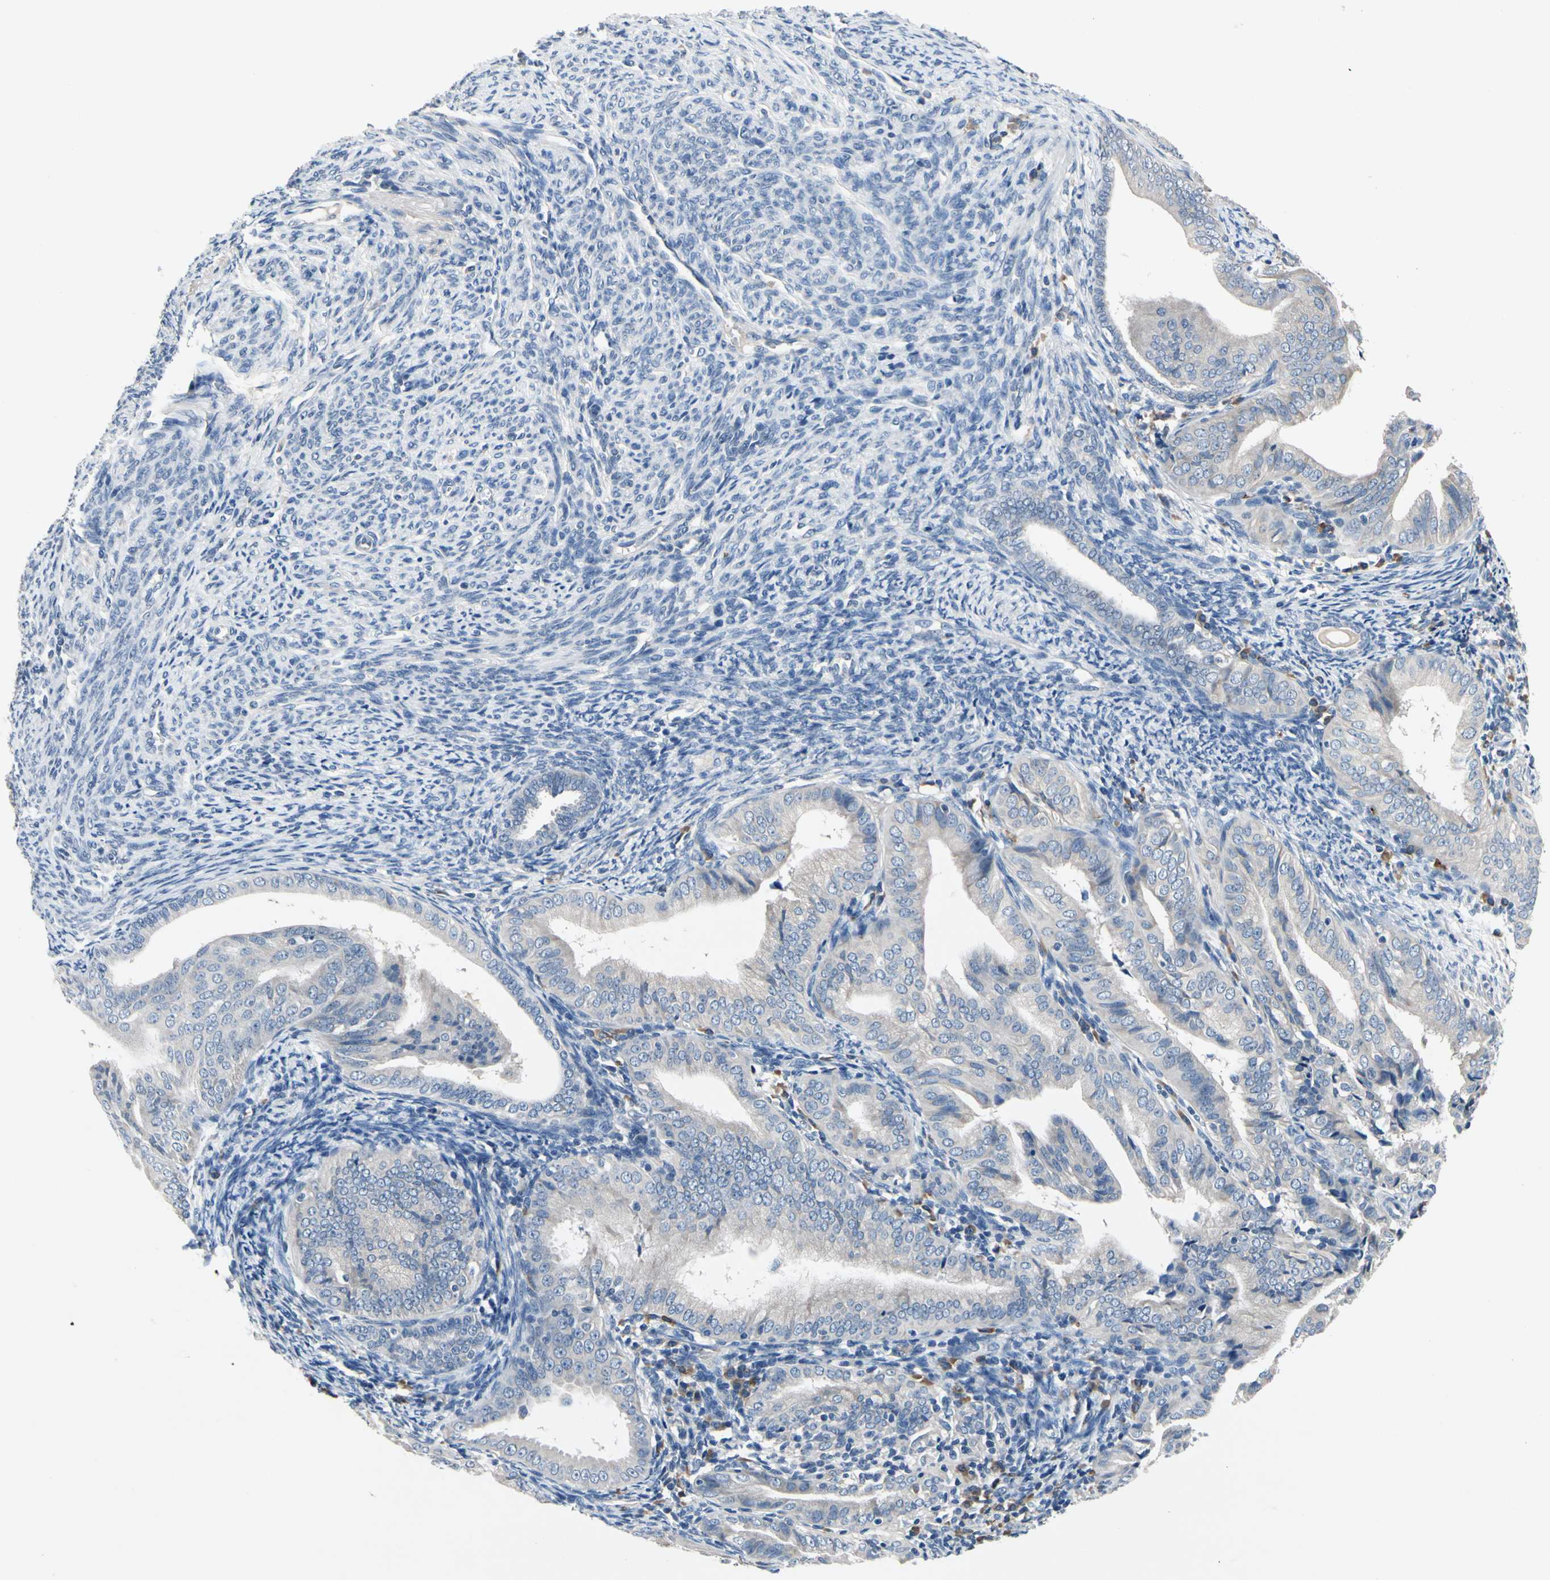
{"staining": {"intensity": "negative", "quantity": "none", "location": "none"}, "tissue": "endometrial cancer", "cell_type": "Tumor cells", "image_type": "cancer", "snomed": [{"axis": "morphology", "description": "Adenocarcinoma, NOS"}, {"axis": "topography", "description": "Endometrium"}], "caption": "This is an IHC micrograph of human adenocarcinoma (endometrial). There is no expression in tumor cells.", "gene": "SELENOK", "patient": {"sex": "female", "age": 58}}